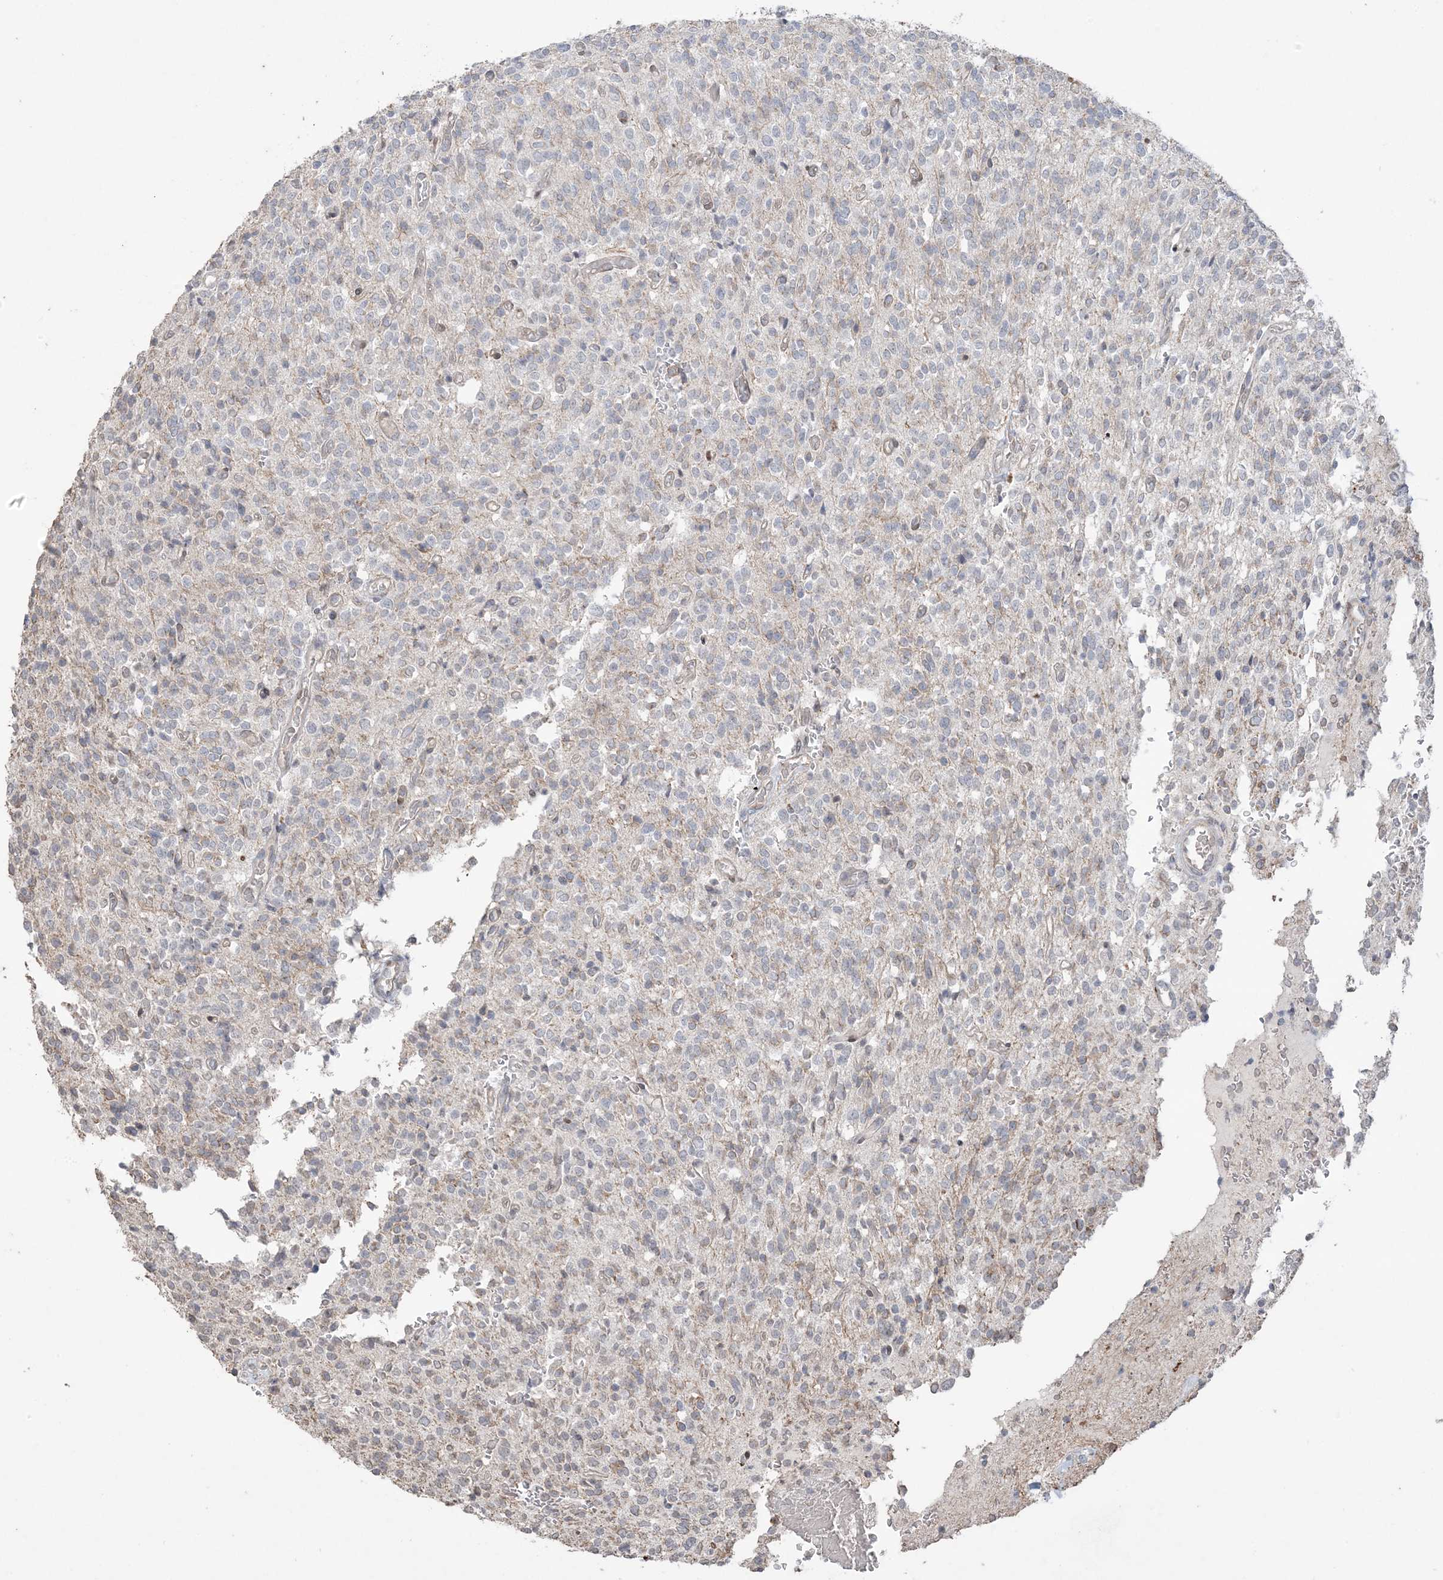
{"staining": {"intensity": "negative", "quantity": "none", "location": "none"}, "tissue": "glioma", "cell_type": "Tumor cells", "image_type": "cancer", "snomed": [{"axis": "morphology", "description": "Glioma, malignant, High grade"}, {"axis": "topography", "description": "Brain"}], "caption": "A micrograph of human malignant glioma (high-grade) is negative for staining in tumor cells.", "gene": "XRN1", "patient": {"sex": "male", "age": 34}}